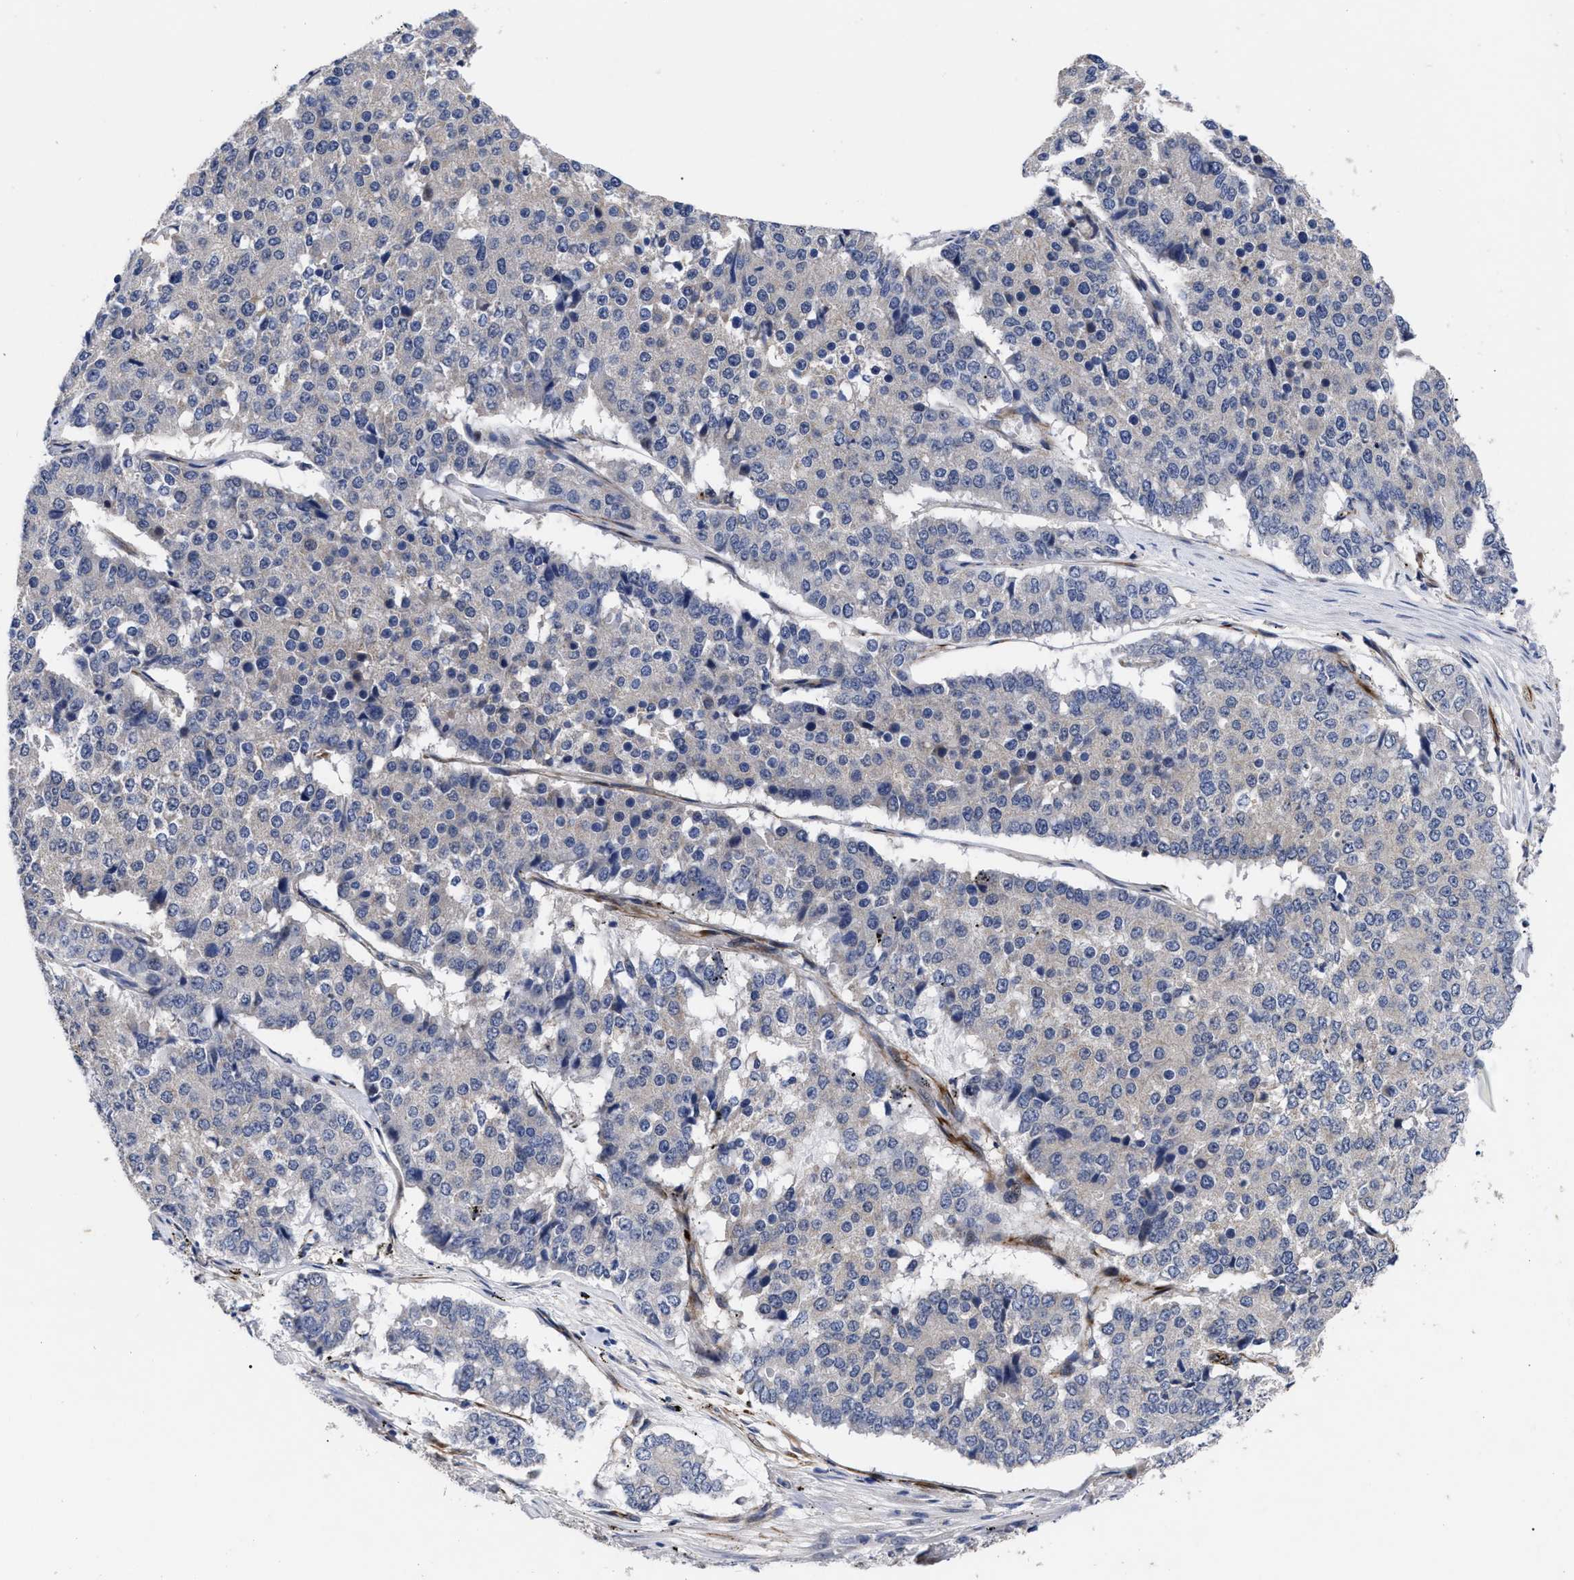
{"staining": {"intensity": "negative", "quantity": "none", "location": "none"}, "tissue": "pancreatic cancer", "cell_type": "Tumor cells", "image_type": "cancer", "snomed": [{"axis": "morphology", "description": "Adenocarcinoma, NOS"}, {"axis": "topography", "description": "Pancreas"}], "caption": "The image shows no staining of tumor cells in pancreatic adenocarcinoma.", "gene": "CCN5", "patient": {"sex": "male", "age": 50}}